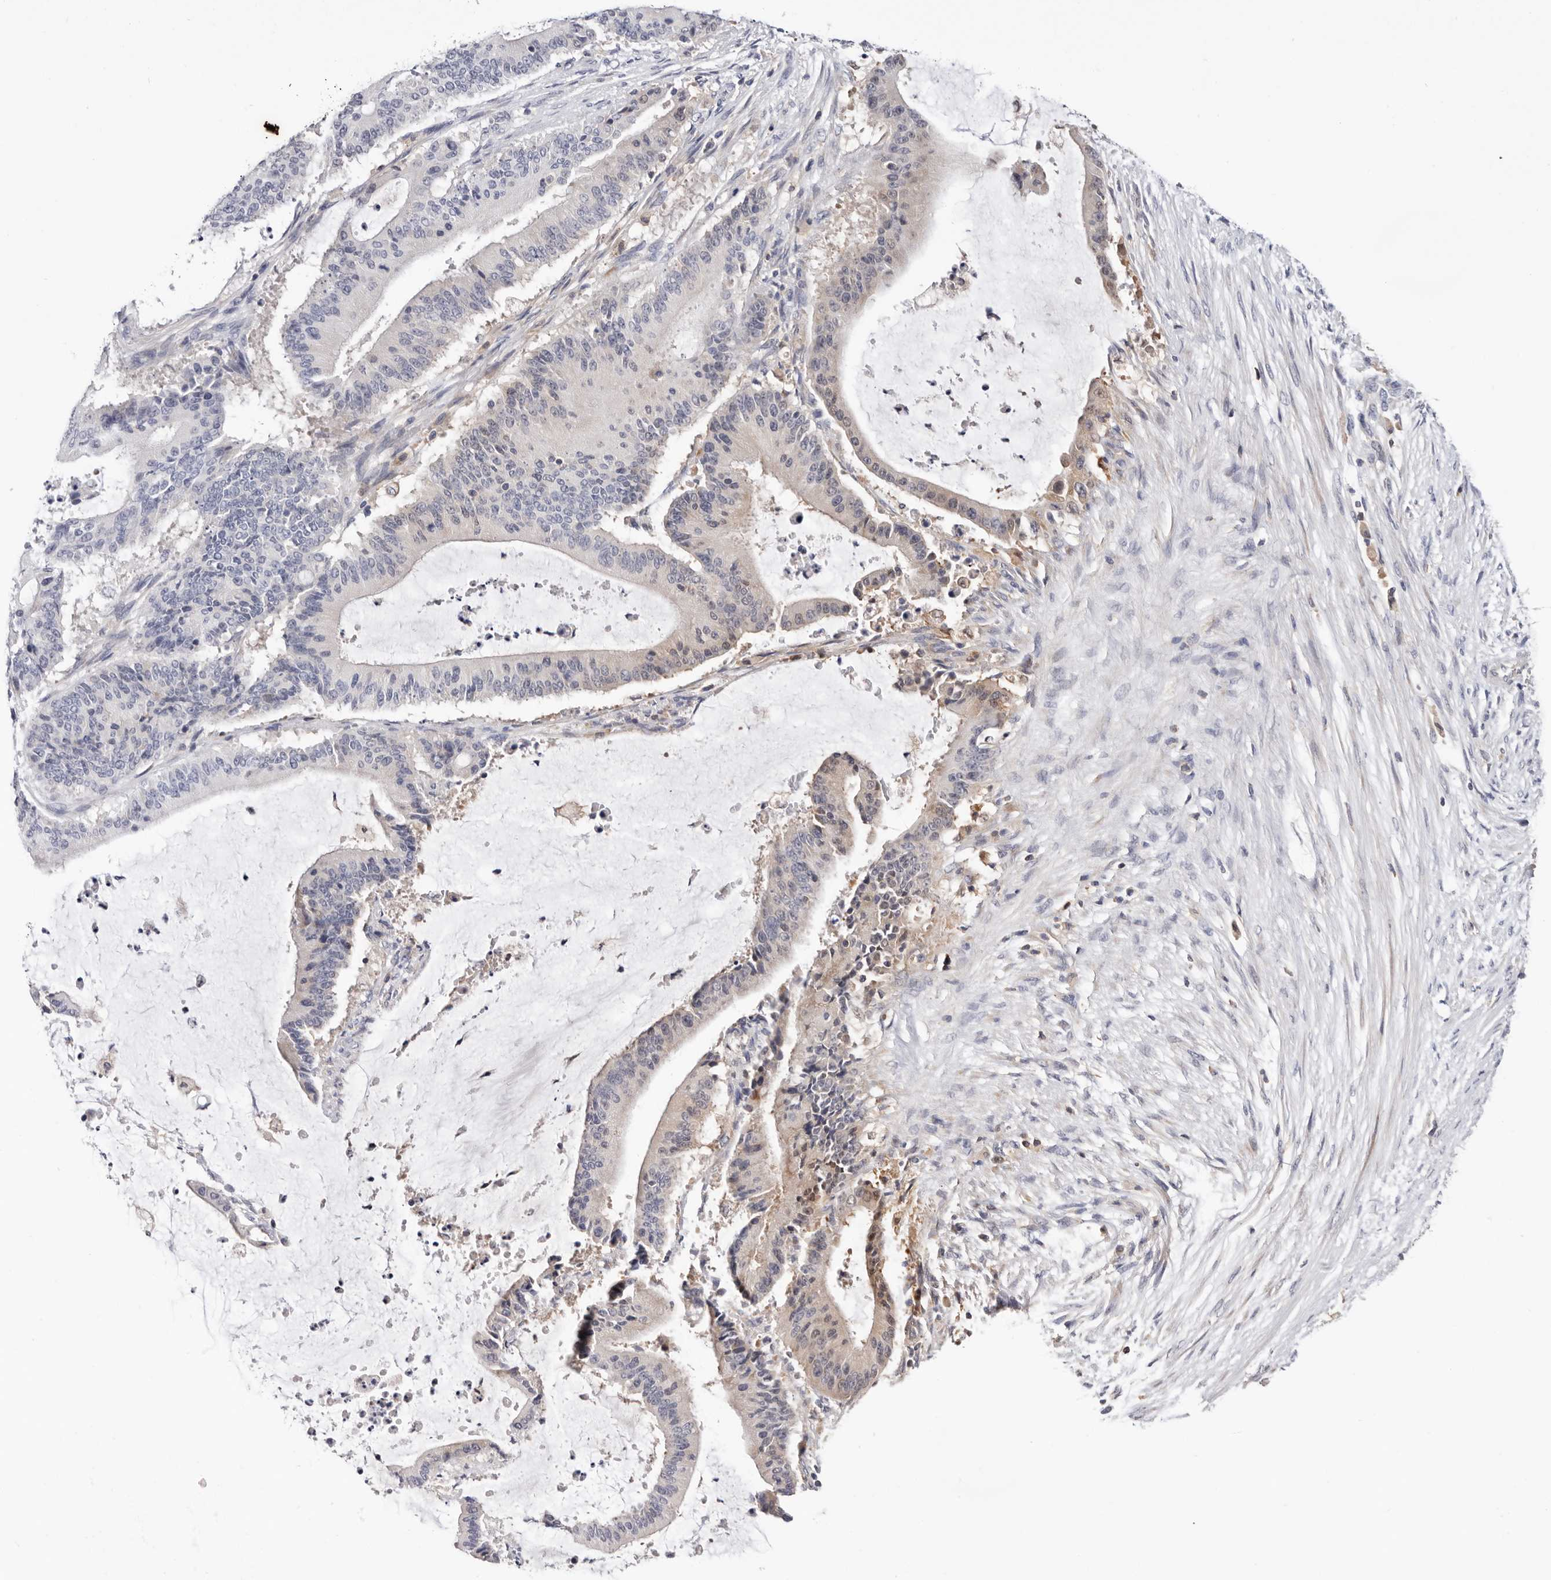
{"staining": {"intensity": "negative", "quantity": "none", "location": "none"}, "tissue": "liver cancer", "cell_type": "Tumor cells", "image_type": "cancer", "snomed": [{"axis": "morphology", "description": "Normal tissue, NOS"}, {"axis": "morphology", "description": "Cholangiocarcinoma"}, {"axis": "topography", "description": "Liver"}, {"axis": "topography", "description": "Peripheral nerve tissue"}], "caption": "High power microscopy histopathology image of an immunohistochemistry photomicrograph of liver cancer, revealing no significant expression in tumor cells. Brightfield microscopy of IHC stained with DAB (brown) and hematoxylin (blue), captured at high magnification.", "gene": "RNF213", "patient": {"sex": "female", "age": 73}}